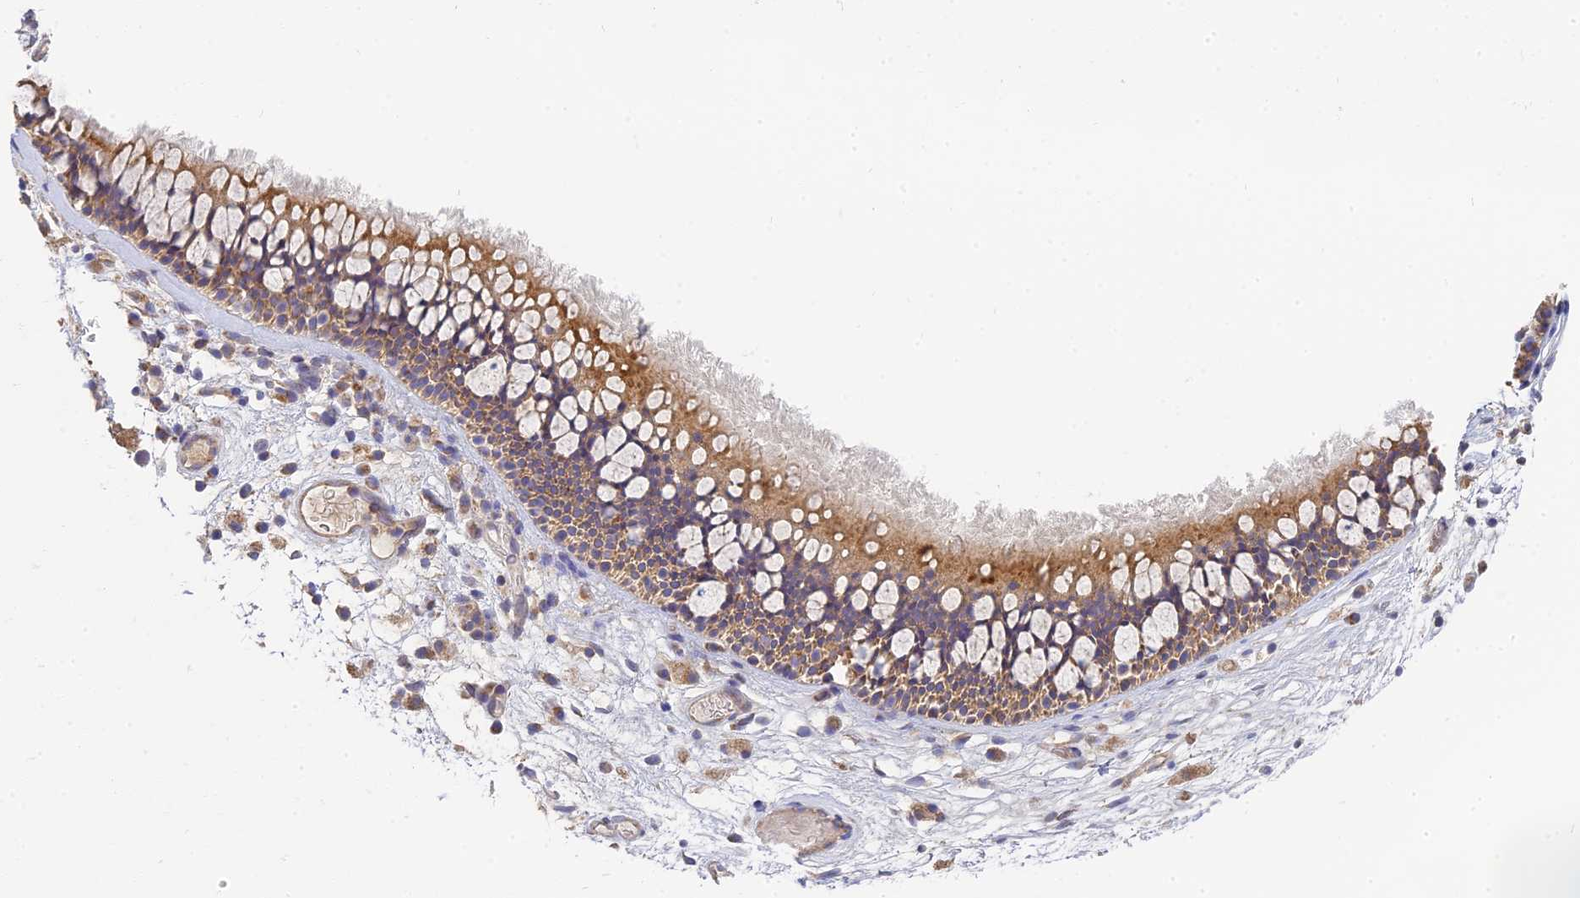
{"staining": {"intensity": "moderate", "quantity": ">75%", "location": "cytoplasmic/membranous"}, "tissue": "nasopharynx", "cell_type": "Respiratory epithelial cells", "image_type": "normal", "snomed": [{"axis": "morphology", "description": "Normal tissue, NOS"}, {"axis": "morphology", "description": "Inflammation, NOS"}, {"axis": "morphology", "description": "Malignant melanoma, Metastatic site"}, {"axis": "topography", "description": "Nasopharynx"}], "caption": "This histopathology image reveals unremarkable nasopharynx stained with immunohistochemistry (IHC) to label a protein in brown. The cytoplasmic/membranous of respiratory epithelial cells show moderate positivity for the protein. Nuclei are counter-stained blue.", "gene": "MRPL15", "patient": {"sex": "male", "age": 70}}